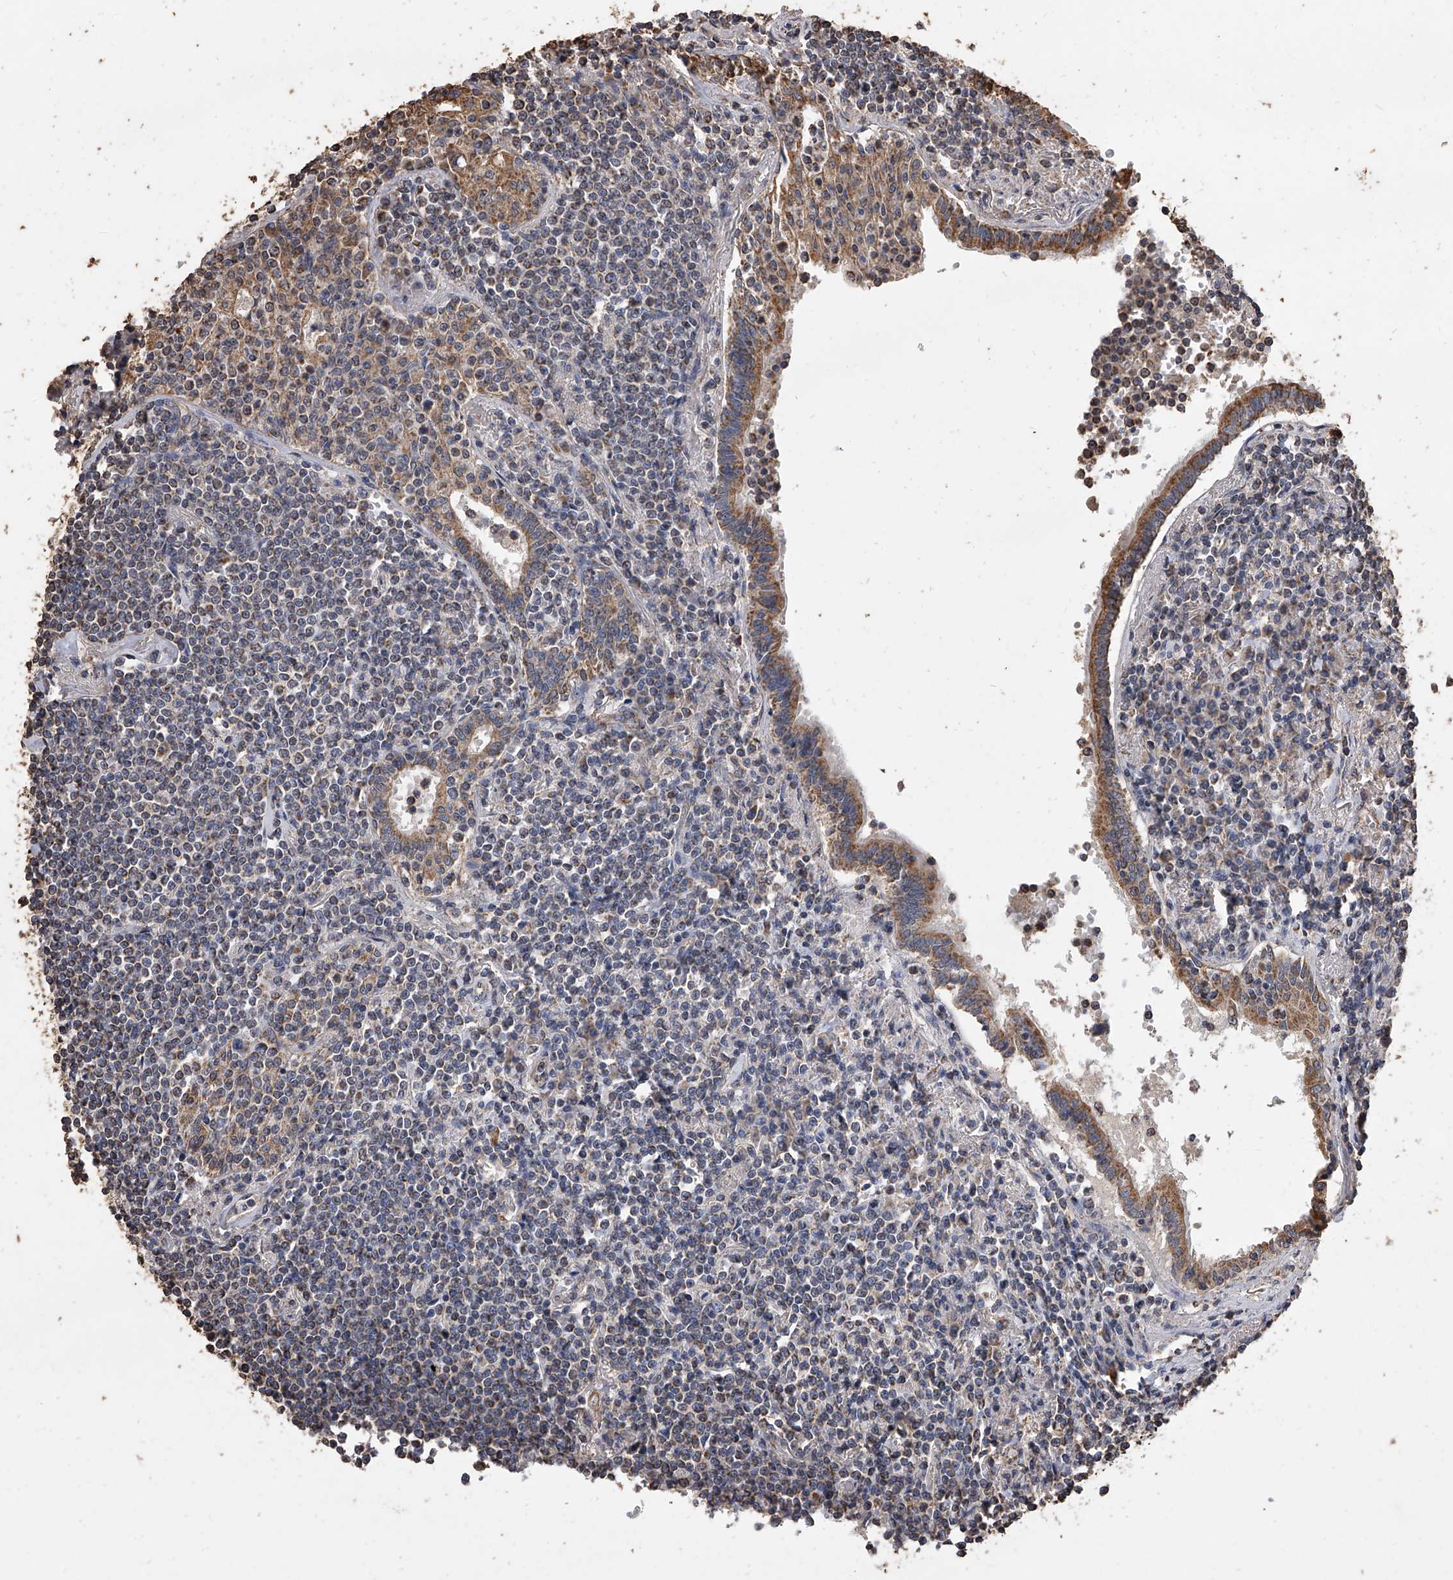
{"staining": {"intensity": "weak", "quantity": ">75%", "location": "cytoplasmic/membranous"}, "tissue": "lymphoma", "cell_type": "Tumor cells", "image_type": "cancer", "snomed": [{"axis": "morphology", "description": "Malignant lymphoma, non-Hodgkin's type, Low grade"}, {"axis": "topography", "description": "Lung"}], "caption": "A brown stain shows weak cytoplasmic/membranous positivity of a protein in human low-grade malignant lymphoma, non-Hodgkin's type tumor cells.", "gene": "MRPL28", "patient": {"sex": "female", "age": 71}}